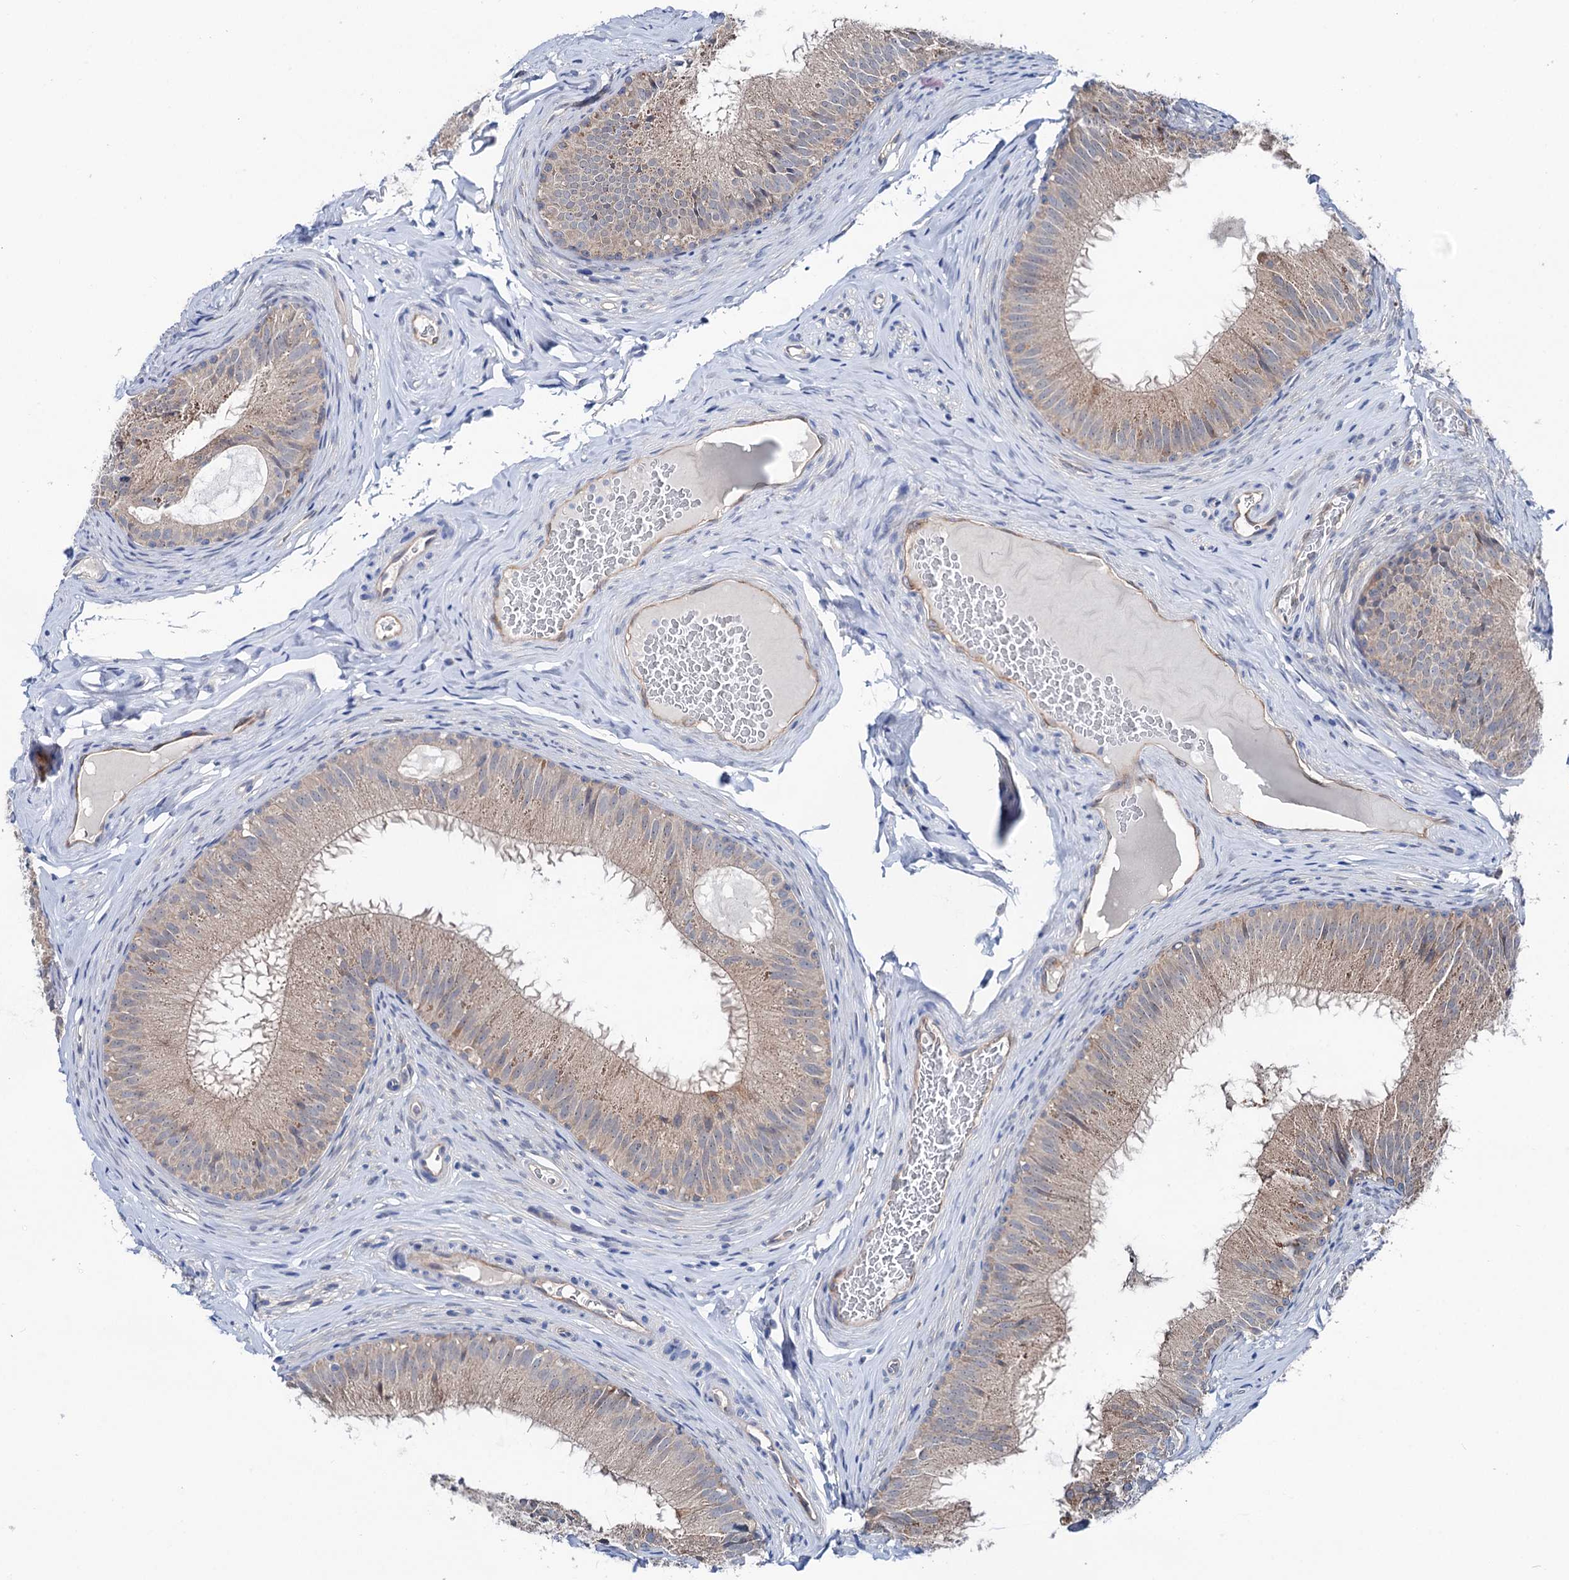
{"staining": {"intensity": "weak", "quantity": ">75%", "location": "cytoplasmic/membranous"}, "tissue": "epididymis", "cell_type": "Glandular cells", "image_type": "normal", "snomed": [{"axis": "morphology", "description": "Normal tissue, NOS"}, {"axis": "topography", "description": "Epididymis"}], "caption": "Protein staining of benign epididymis demonstrates weak cytoplasmic/membranous positivity in approximately >75% of glandular cells. Immunohistochemistry stains the protein in brown and the nuclei are stained blue.", "gene": "SHROOM1", "patient": {"sex": "male", "age": 34}}